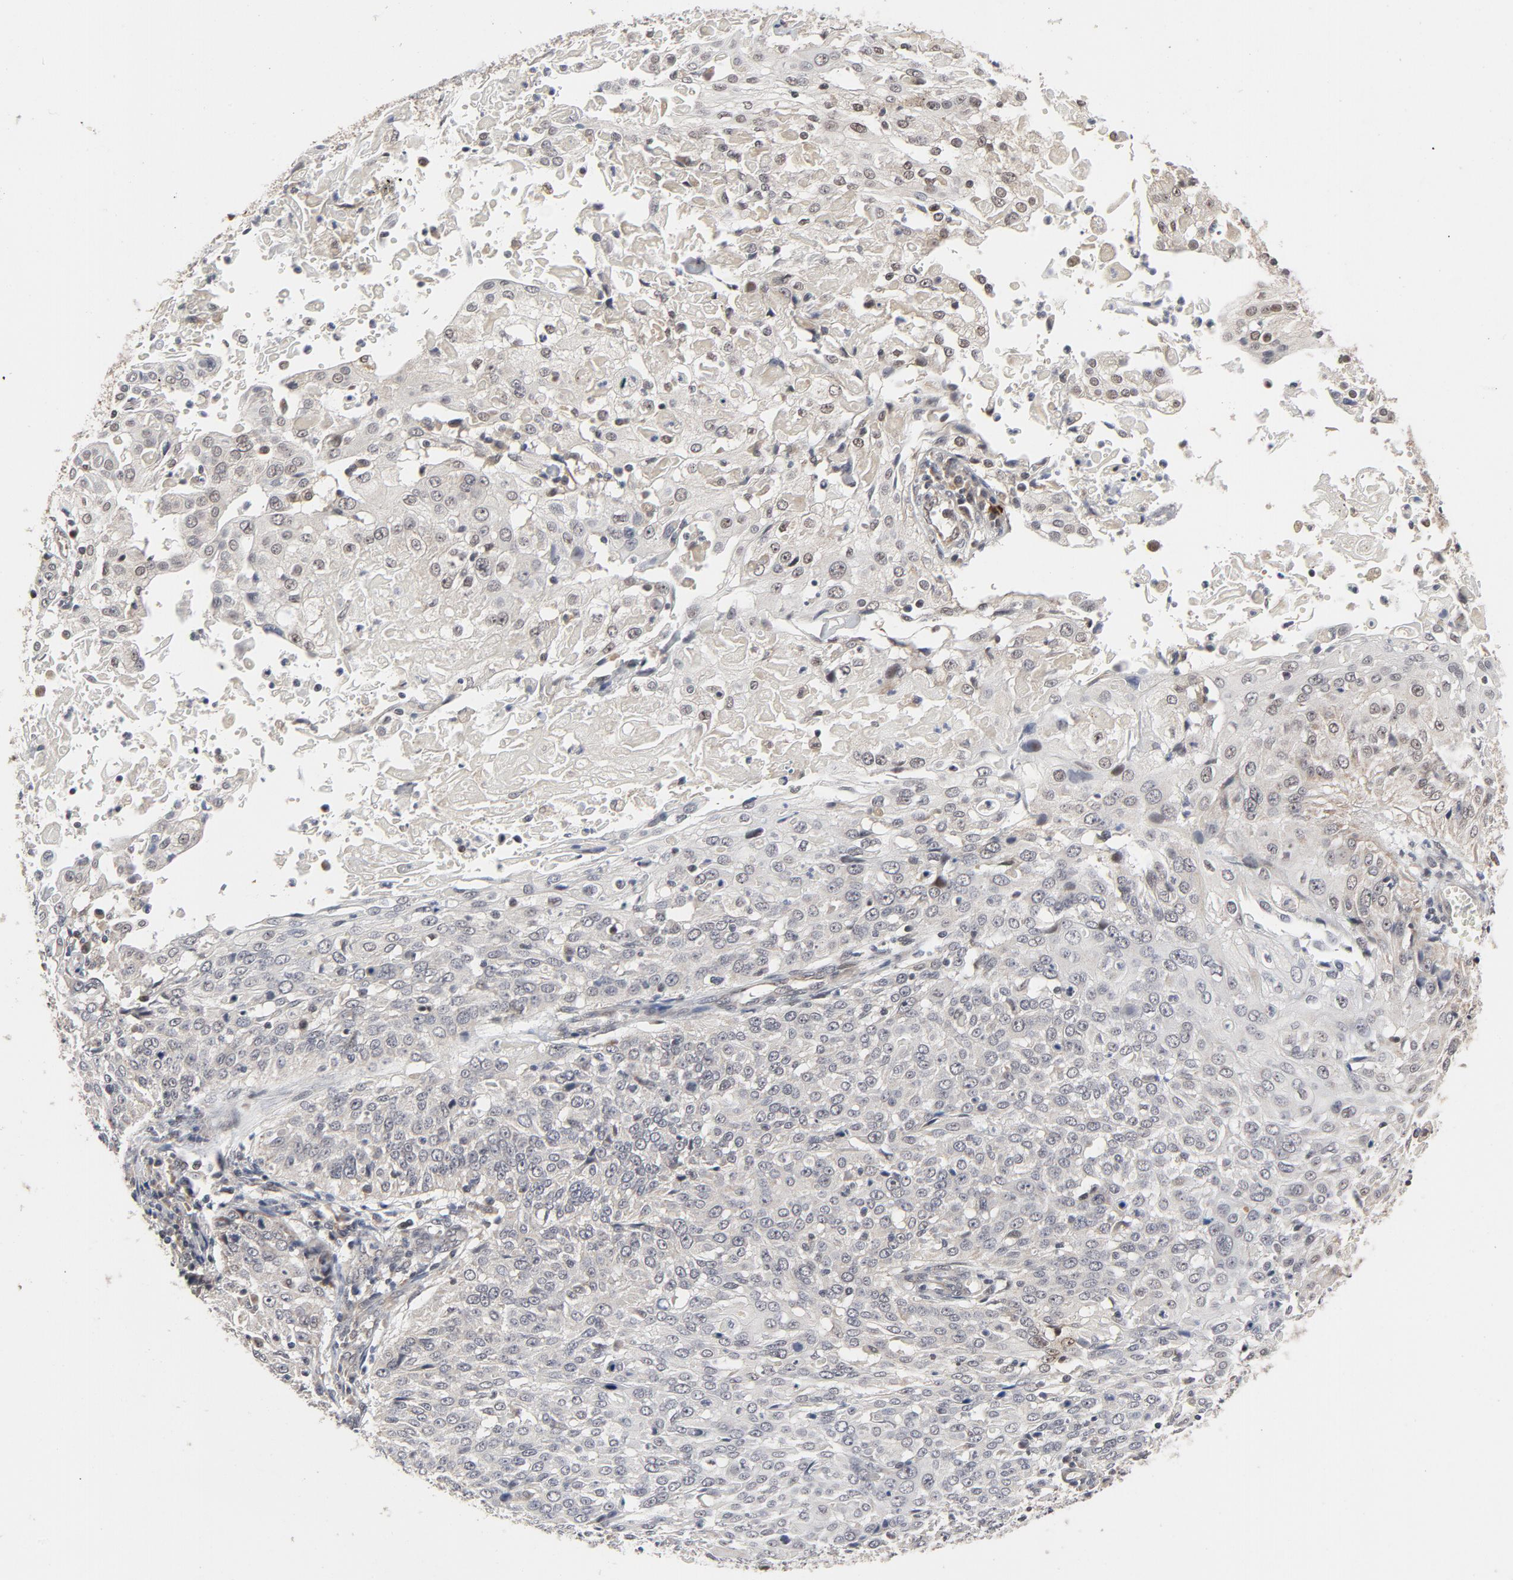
{"staining": {"intensity": "weak", "quantity": "<25%", "location": "nuclear"}, "tissue": "cervical cancer", "cell_type": "Tumor cells", "image_type": "cancer", "snomed": [{"axis": "morphology", "description": "Squamous cell carcinoma, NOS"}, {"axis": "topography", "description": "Cervix"}], "caption": "High magnification brightfield microscopy of cervical cancer stained with DAB (brown) and counterstained with hematoxylin (blue): tumor cells show no significant staining.", "gene": "ZKSCAN8", "patient": {"sex": "female", "age": 39}}